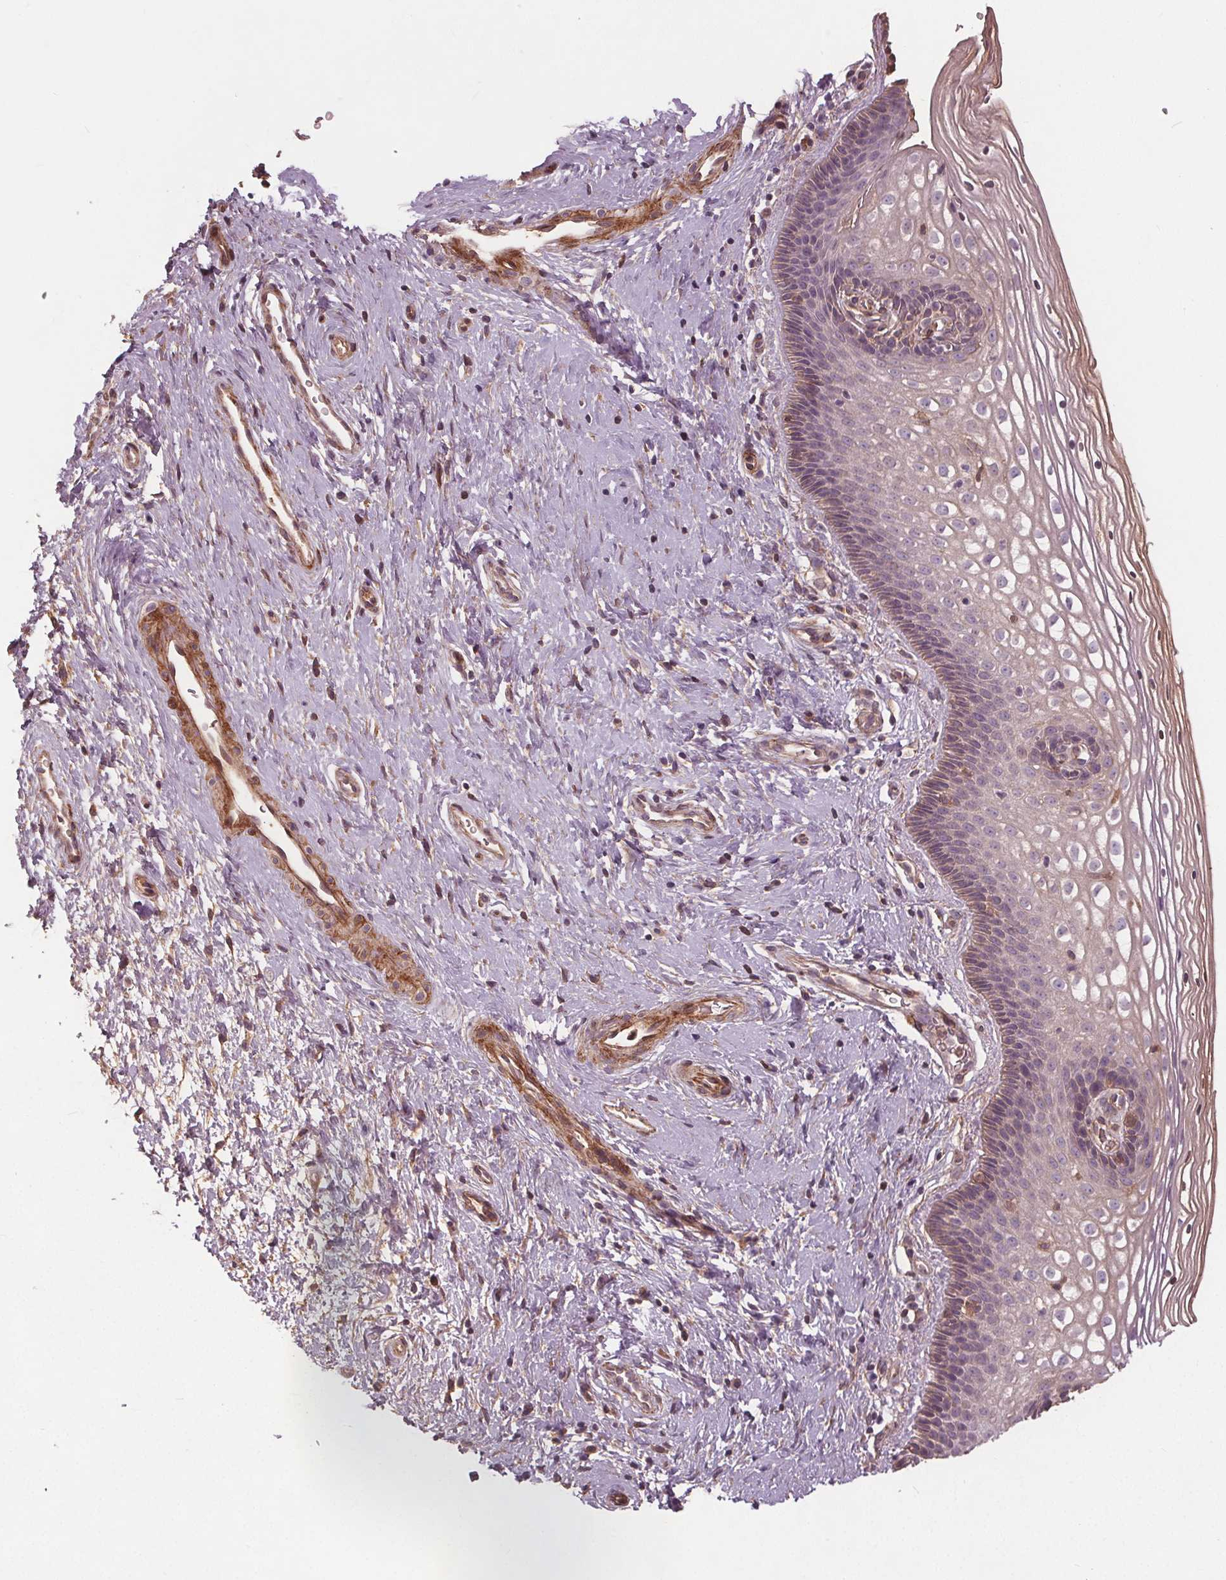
{"staining": {"intensity": "negative", "quantity": "none", "location": "none"}, "tissue": "cervix", "cell_type": "Glandular cells", "image_type": "normal", "snomed": [{"axis": "morphology", "description": "Normal tissue, NOS"}, {"axis": "topography", "description": "Cervix"}], "caption": "This is an IHC photomicrograph of unremarkable cervix. There is no expression in glandular cells.", "gene": "PDGFD", "patient": {"sex": "female", "age": 34}}